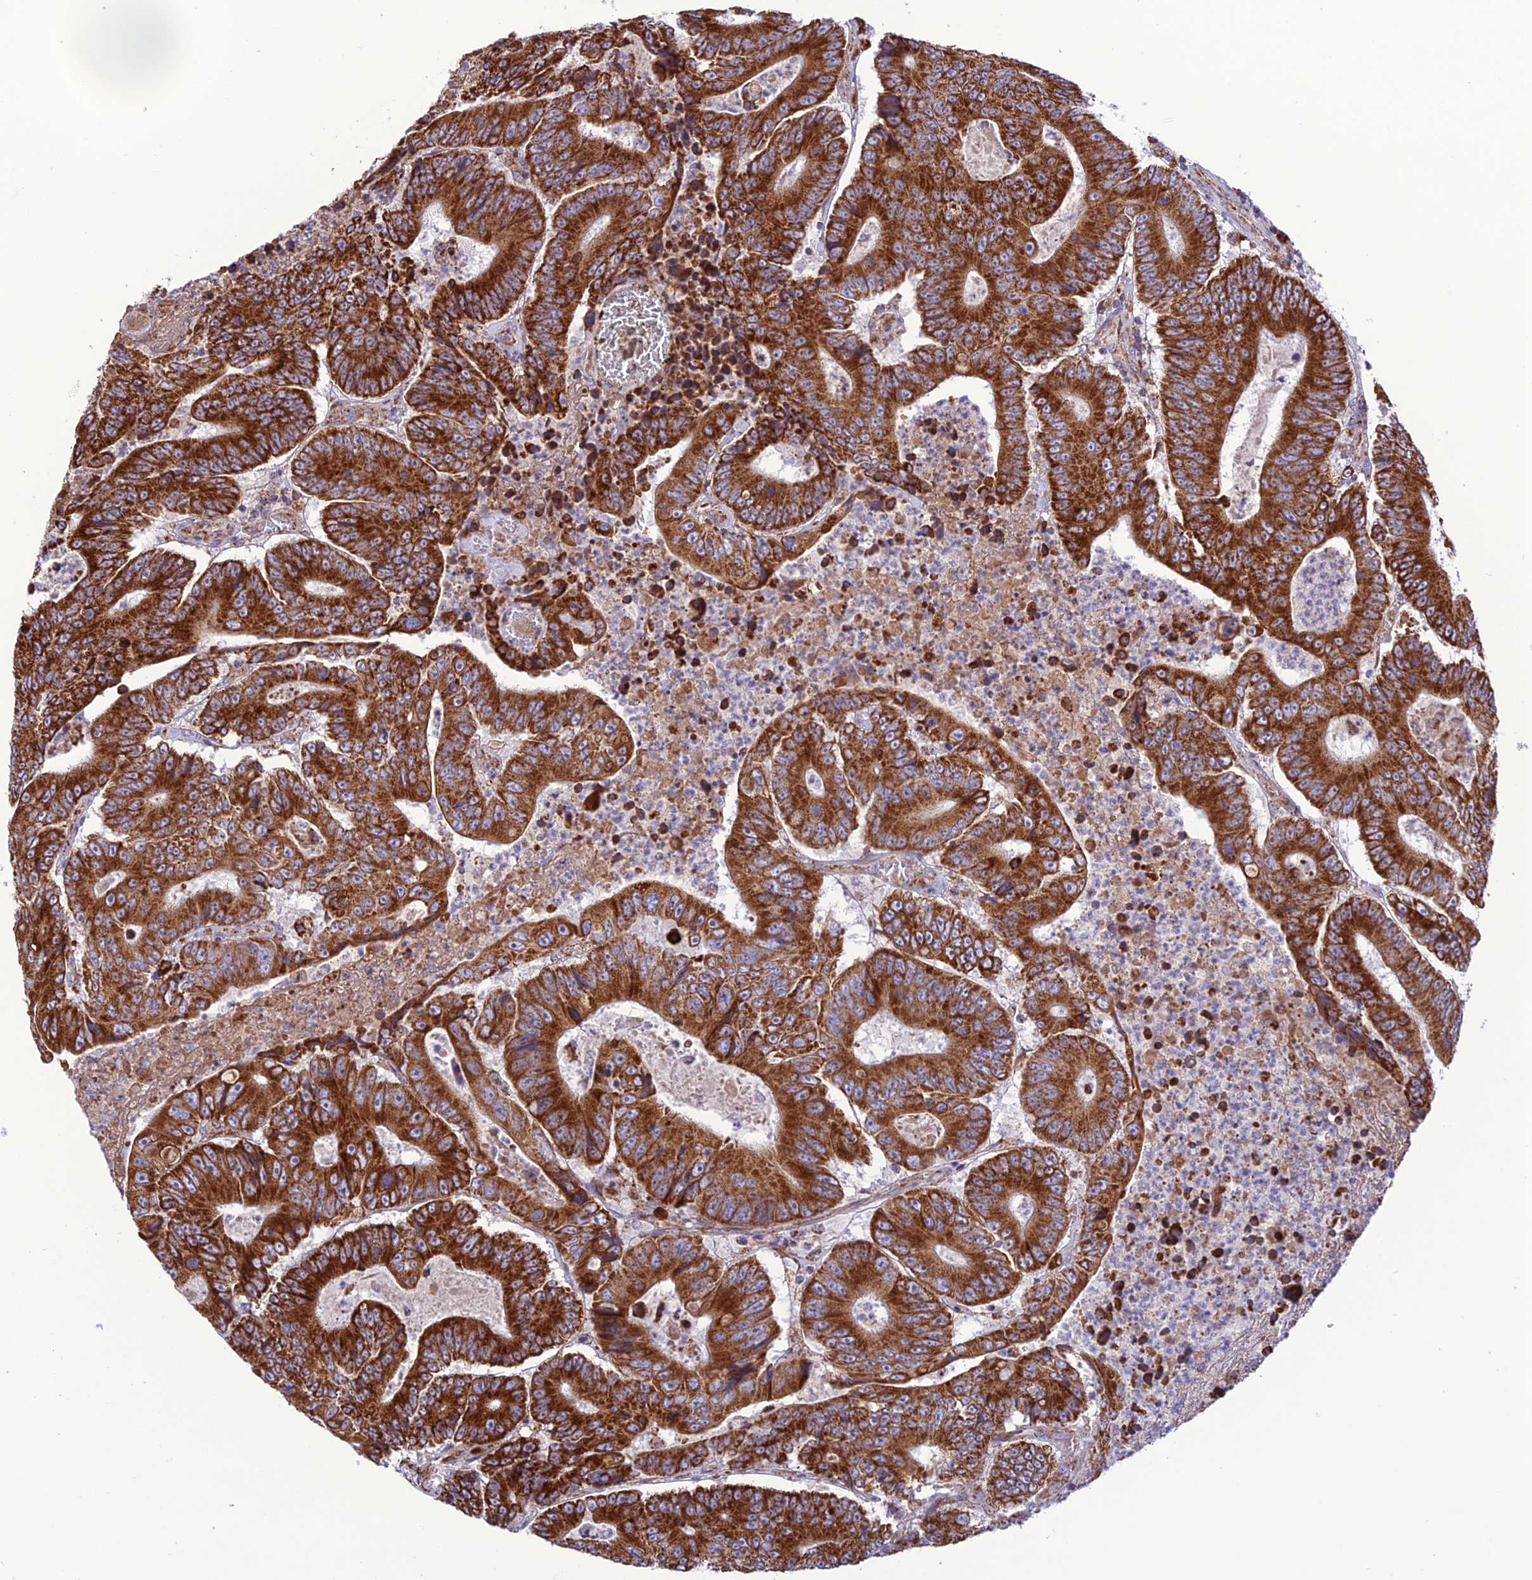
{"staining": {"intensity": "strong", "quantity": ">75%", "location": "cytoplasmic/membranous"}, "tissue": "colorectal cancer", "cell_type": "Tumor cells", "image_type": "cancer", "snomed": [{"axis": "morphology", "description": "Adenocarcinoma, NOS"}, {"axis": "topography", "description": "Colon"}], "caption": "The micrograph shows immunohistochemical staining of colorectal adenocarcinoma. There is strong cytoplasmic/membranous expression is identified in approximately >75% of tumor cells.", "gene": "UAP1L1", "patient": {"sex": "male", "age": 83}}